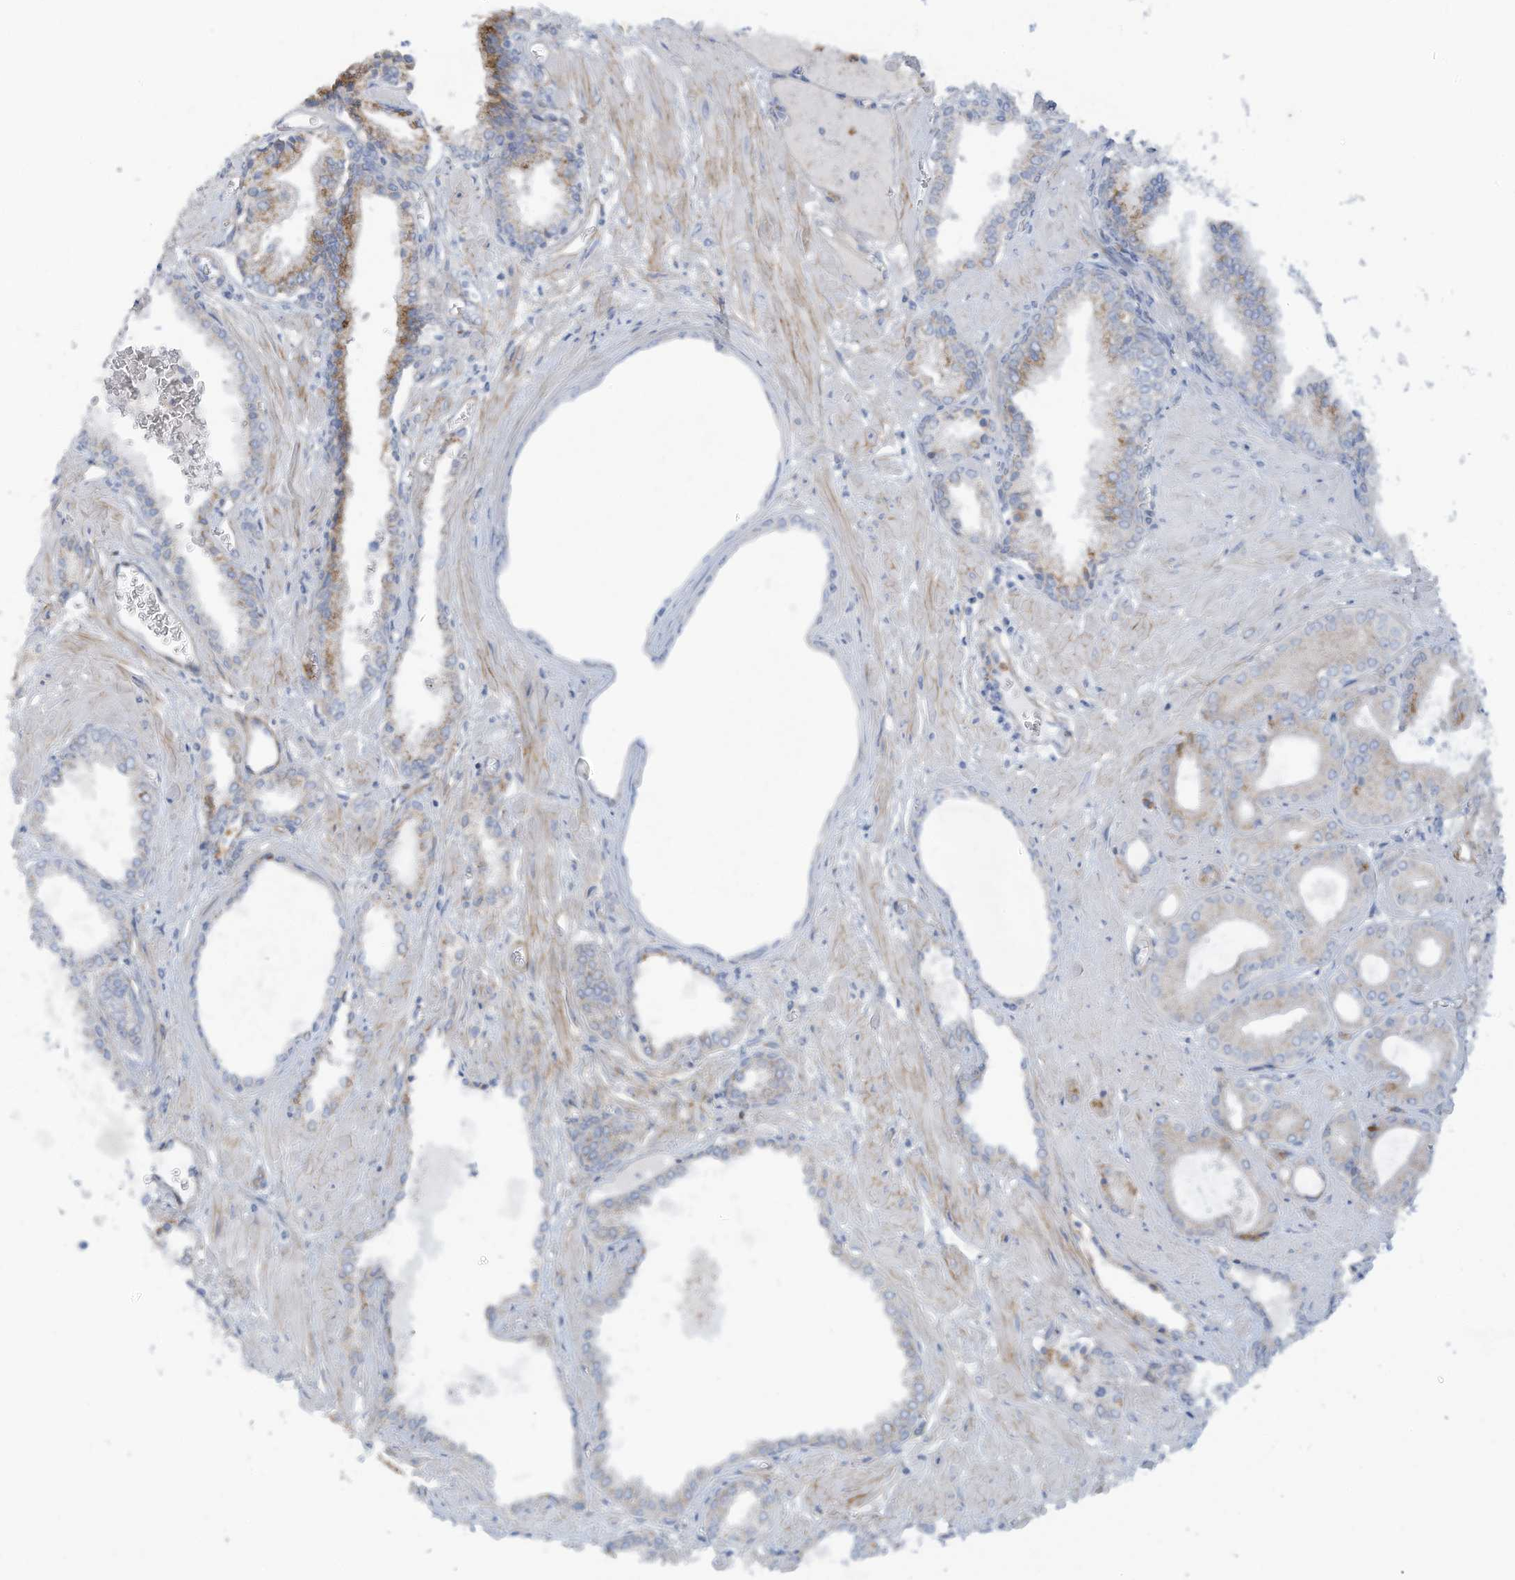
{"staining": {"intensity": "negative", "quantity": "none", "location": "none"}, "tissue": "prostate cancer", "cell_type": "Tumor cells", "image_type": "cancer", "snomed": [{"axis": "morphology", "description": "Adenocarcinoma, Low grade"}, {"axis": "topography", "description": "Prostate"}], "caption": "This is an IHC micrograph of human prostate cancer. There is no expression in tumor cells.", "gene": "TRMT2B", "patient": {"sex": "male", "age": 67}}